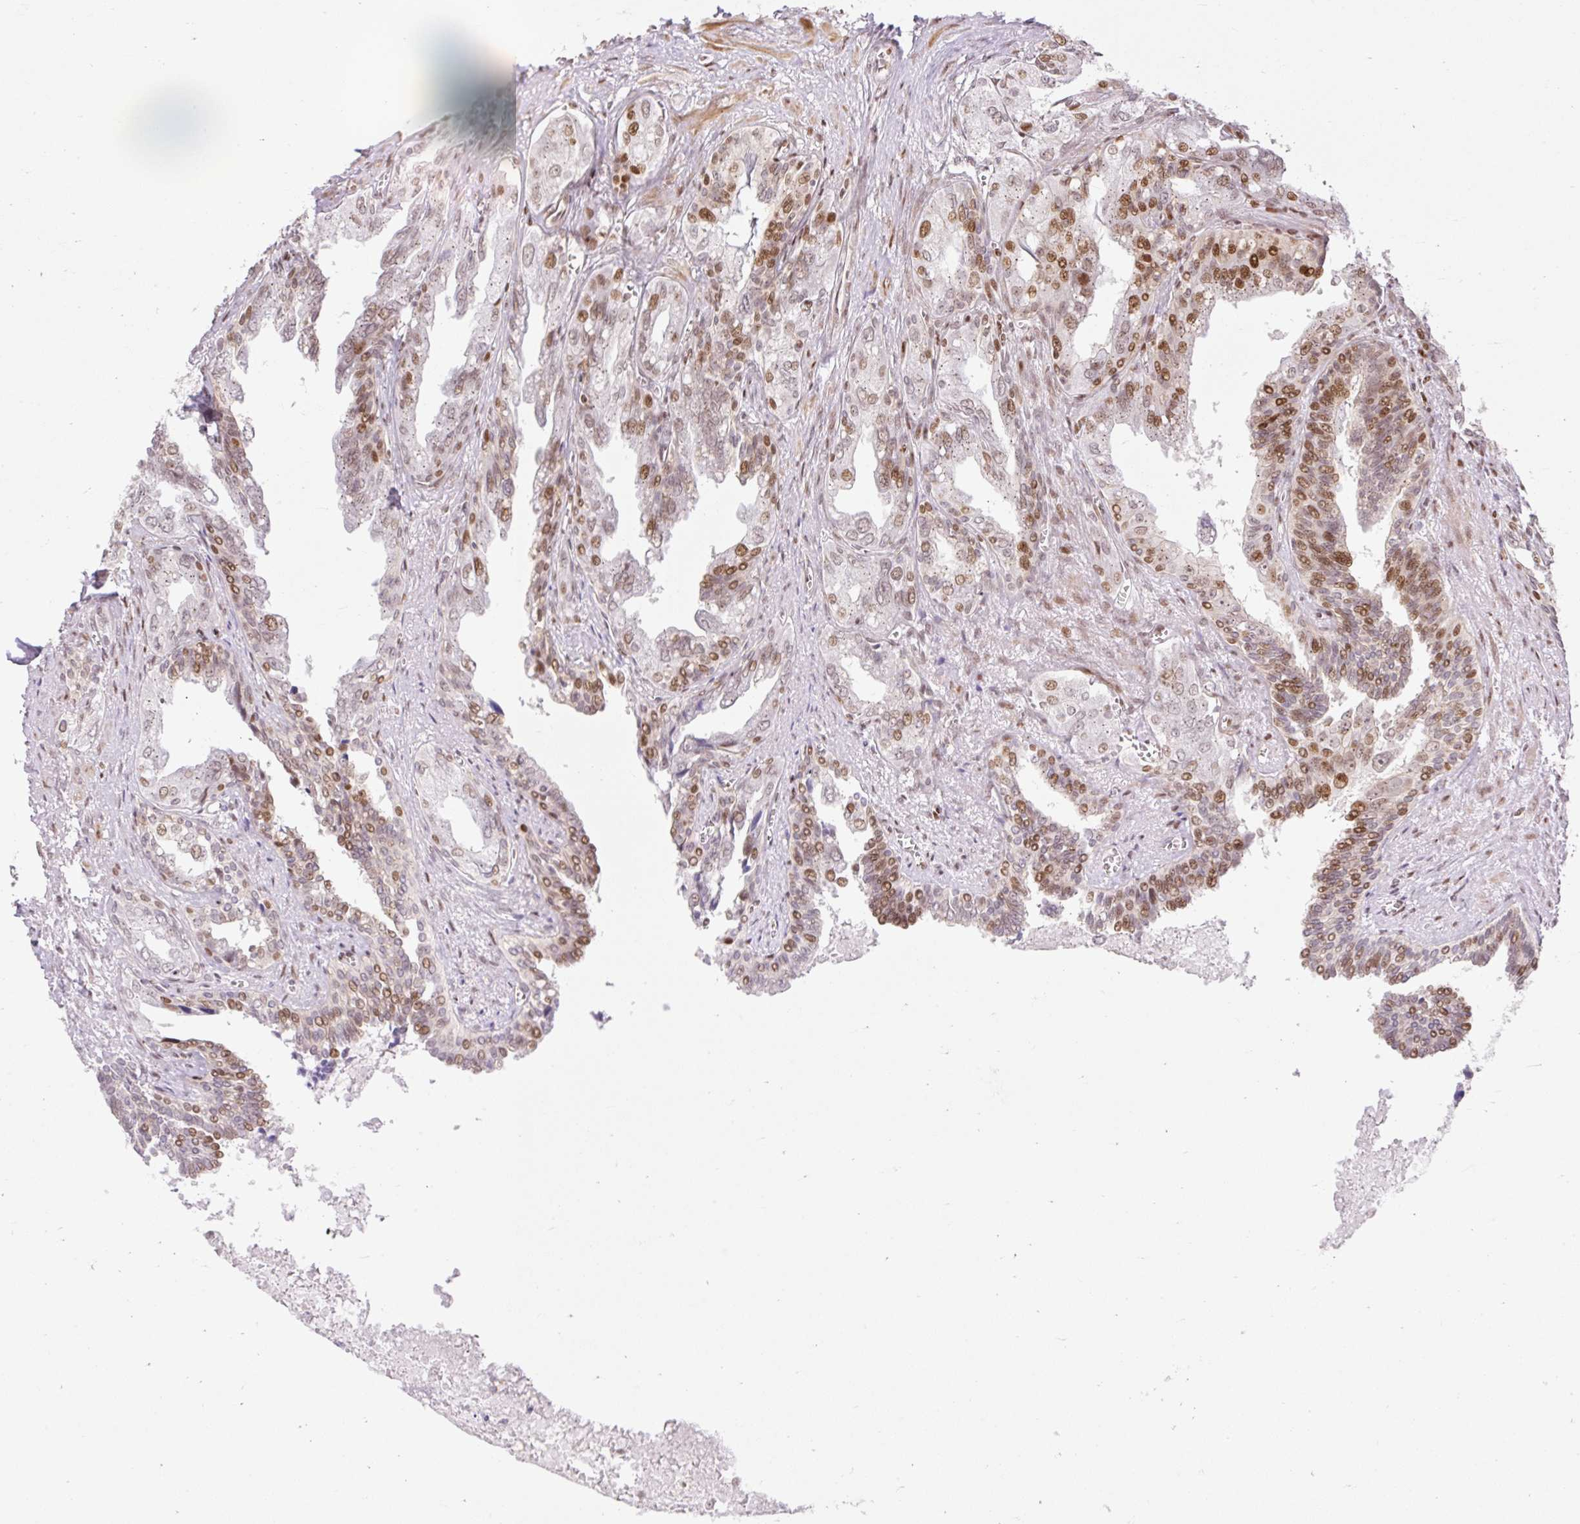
{"staining": {"intensity": "strong", "quantity": "25%-75%", "location": "nuclear"}, "tissue": "seminal vesicle", "cell_type": "Glandular cells", "image_type": "normal", "snomed": [{"axis": "morphology", "description": "Normal tissue, NOS"}, {"axis": "topography", "description": "Seminal veicle"}], "caption": "Immunohistochemistry (IHC) micrograph of benign seminal vesicle: seminal vesicle stained using immunohistochemistry (IHC) displays high levels of strong protein expression localized specifically in the nuclear of glandular cells, appearing as a nuclear brown color.", "gene": "RIPPLY3", "patient": {"sex": "male", "age": 67}}